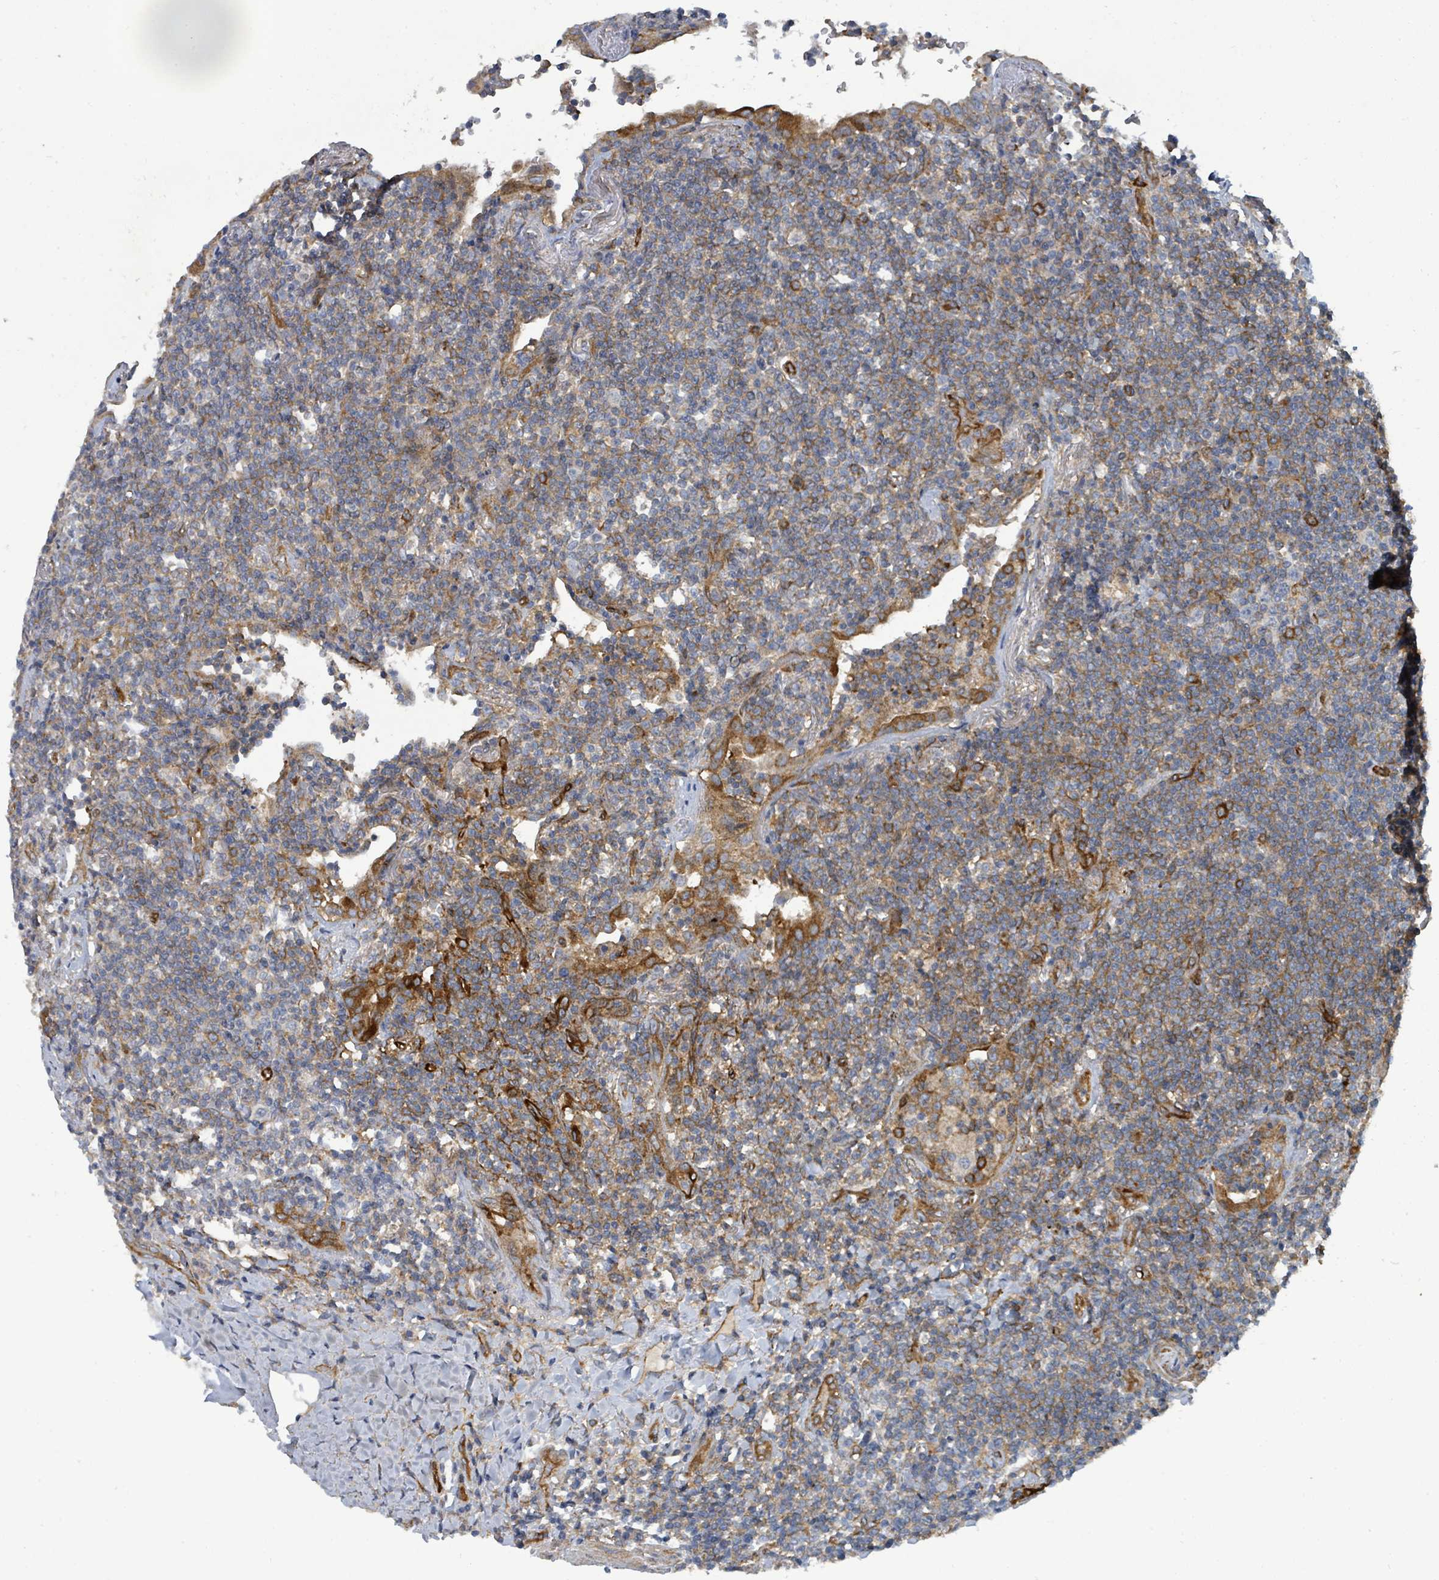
{"staining": {"intensity": "weak", "quantity": "25%-75%", "location": "cytoplasmic/membranous"}, "tissue": "lymphoma", "cell_type": "Tumor cells", "image_type": "cancer", "snomed": [{"axis": "morphology", "description": "Malignant lymphoma, non-Hodgkin's type, Low grade"}, {"axis": "topography", "description": "Lung"}], "caption": "There is low levels of weak cytoplasmic/membranous staining in tumor cells of low-grade malignant lymphoma, non-Hodgkin's type, as demonstrated by immunohistochemical staining (brown color).", "gene": "IFIT1", "patient": {"sex": "female", "age": 71}}